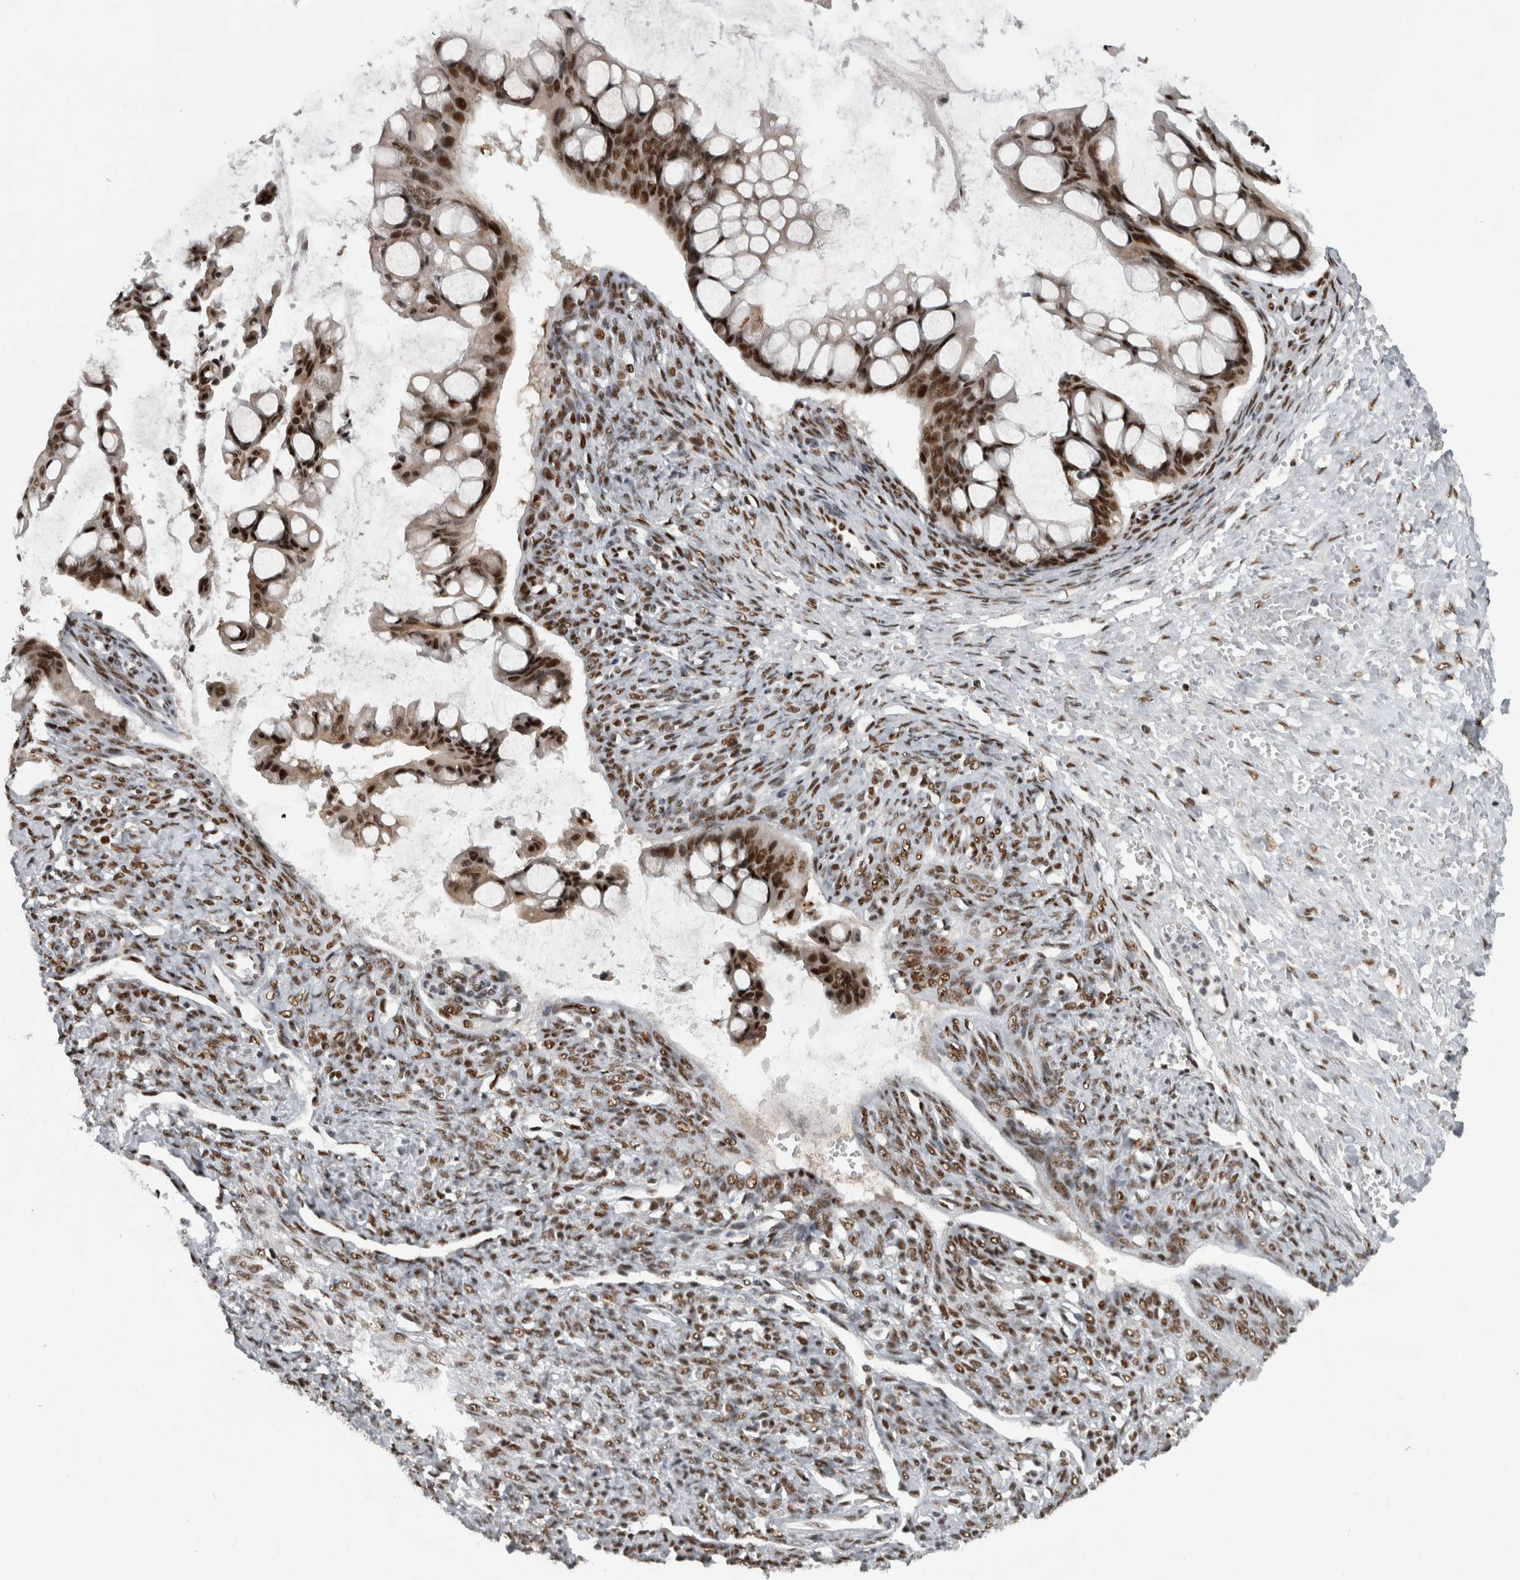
{"staining": {"intensity": "strong", "quantity": ">75%", "location": "nuclear"}, "tissue": "ovarian cancer", "cell_type": "Tumor cells", "image_type": "cancer", "snomed": [{"axis": "morphology", "description": "Cystadenocarcinoma, mucinous, NOS"}, {"axis": "topography", "description": "Ovary"}], "caption": "Human ovarian cancer stained with a protein marker demonstrates strong staining in tumor cells.", "gene": "ZSCAN2", "patient": {"sex": "female", "age": 73}}